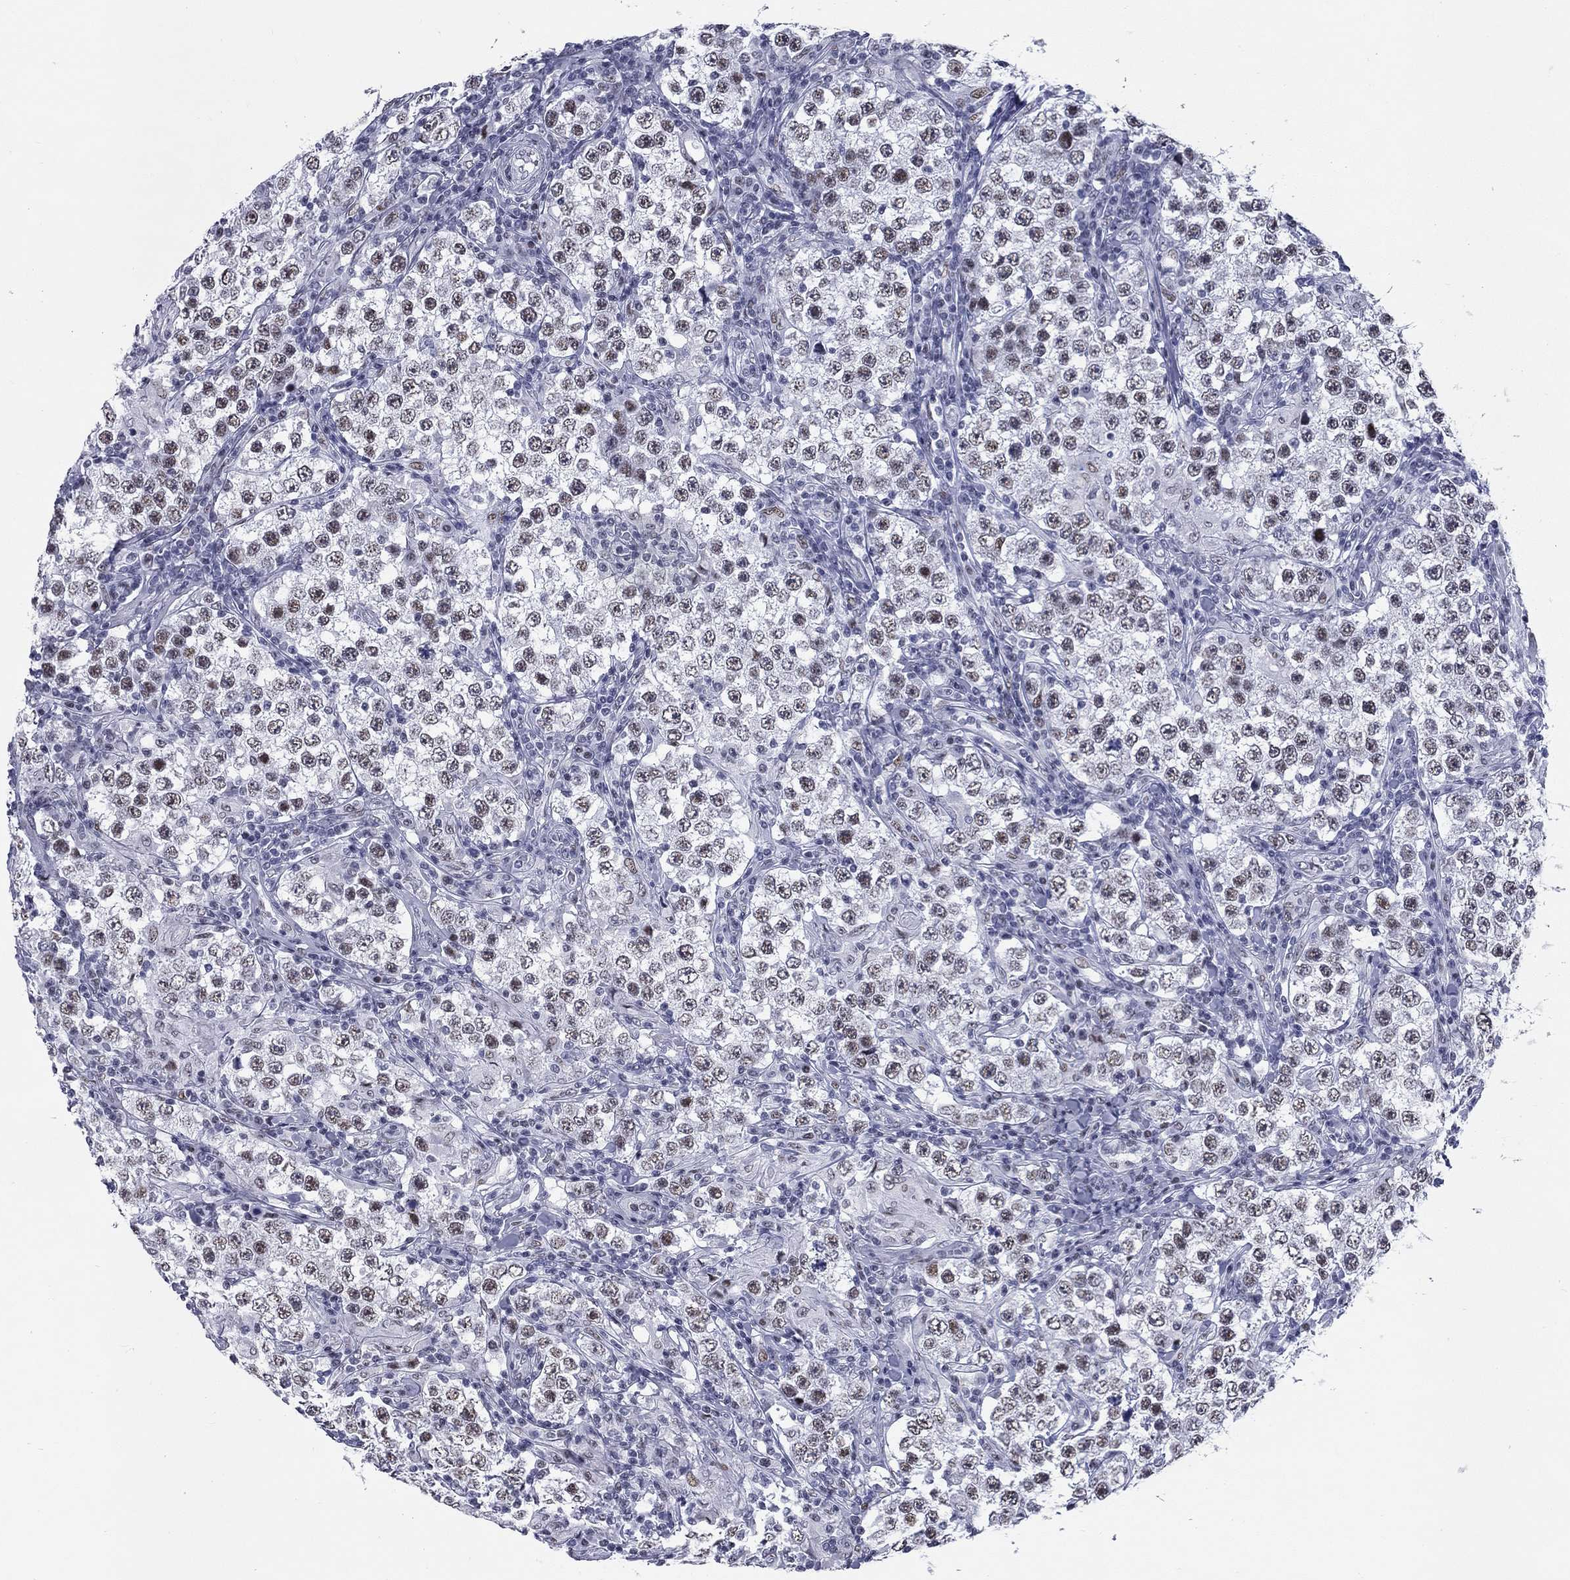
{"staining": {"intensity": "weak", "quantity": "25%-75%", "location": "nuclear"}, "tissue": "testis cancer", "cell_type": "Tumor cells", "image_type": "cancer", "snomed": [{"axis": "morphology", "description": "Seminoma, NOS"}, {"axis": "morphology", "description": "Carcinoma, Embryonal, NOS"}, {"axis": "topography", "description": "Testis"}], "caption": "Immunohistochemistry image of neoplastic tissue: testis cancer (seminoma) stained using immunohistochemistry demonstrates low levels of weak protein expression localized specifically in the nuclear of tumor cells, appearing as a nuclear brown color.", "gene": "ASF1B", "patient": {"sex": "male", "age": 41}}